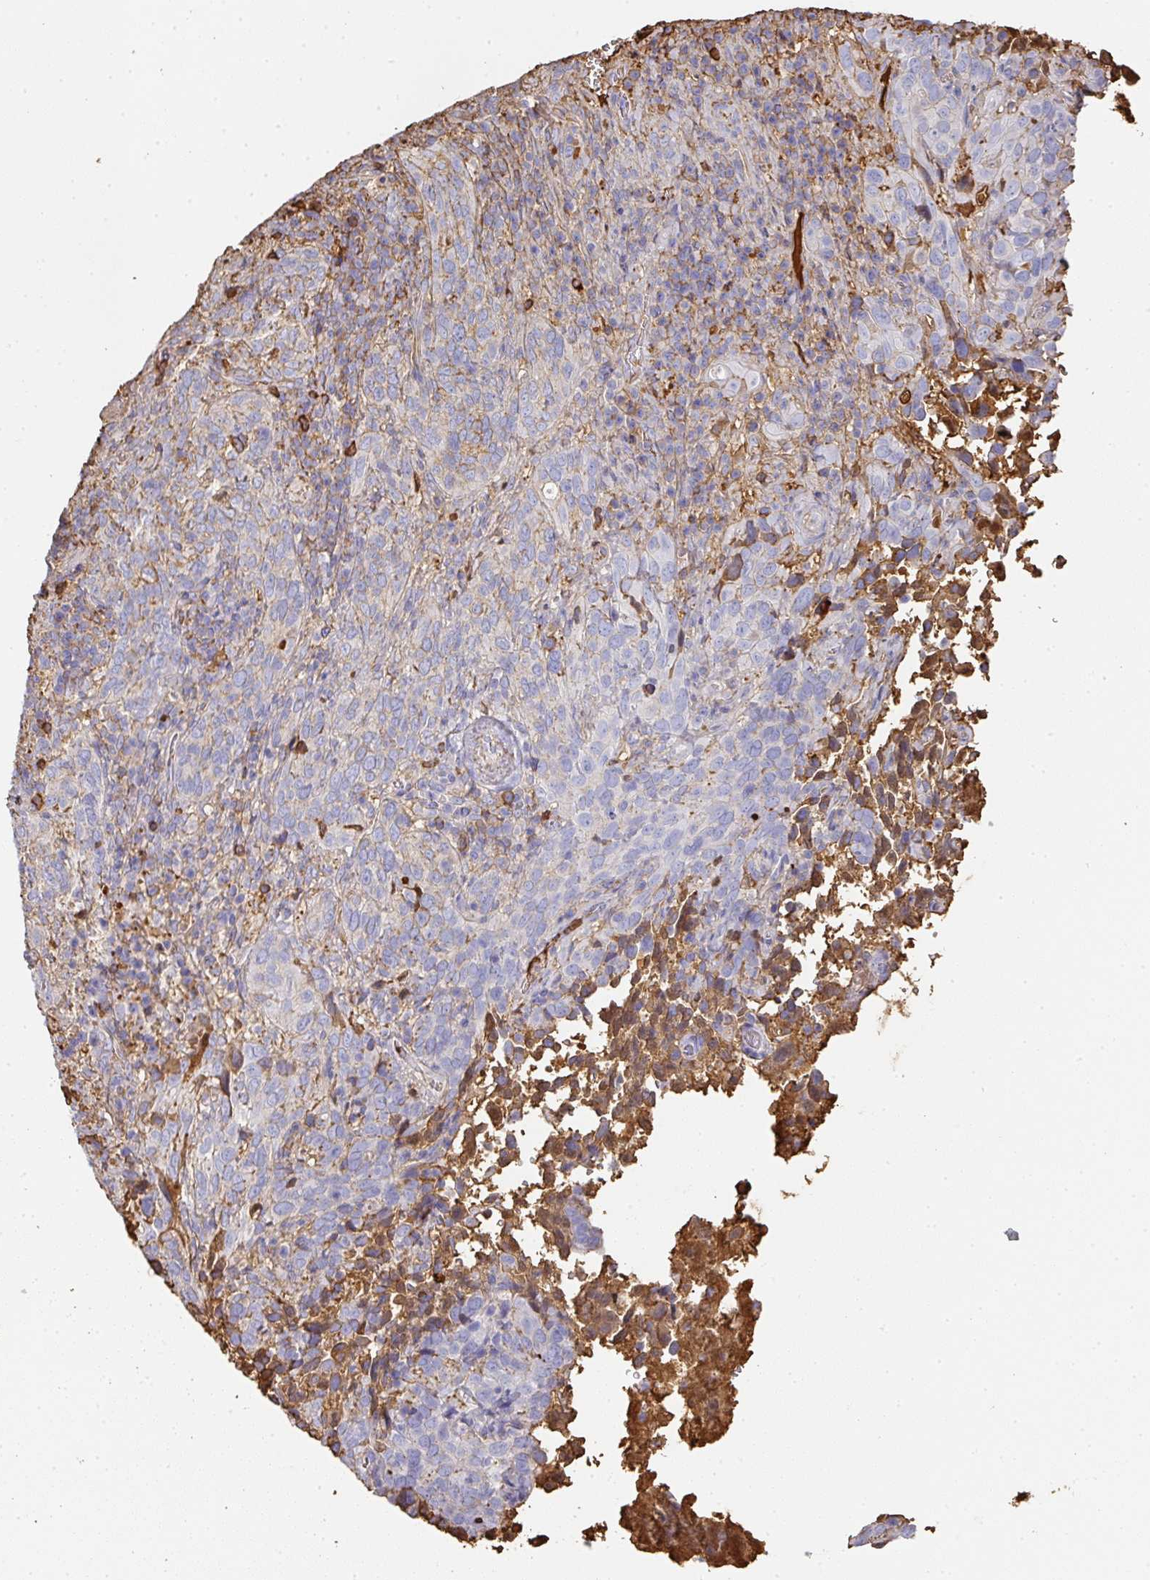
{"staining": {"intensity": "weak", "quantity": "<25%", "location": "cytoplasmic/membranous"}, "tissue": "cervical cancer", "cell_type": "Tumor cells", "image_type": "cancer", "snomed": [{"axis": "morphology", "description": "Squamous cell carcinoma, NOS"}, {"axis": "topography", "description": "Cervix"}], "caption": "Protein analysis of cervical cancer (squamous cell carcinoma) demonstrates no significant positivity in tumor cells.", "gene": "ALB", "patient": {"sex": "female", "age": 51}}